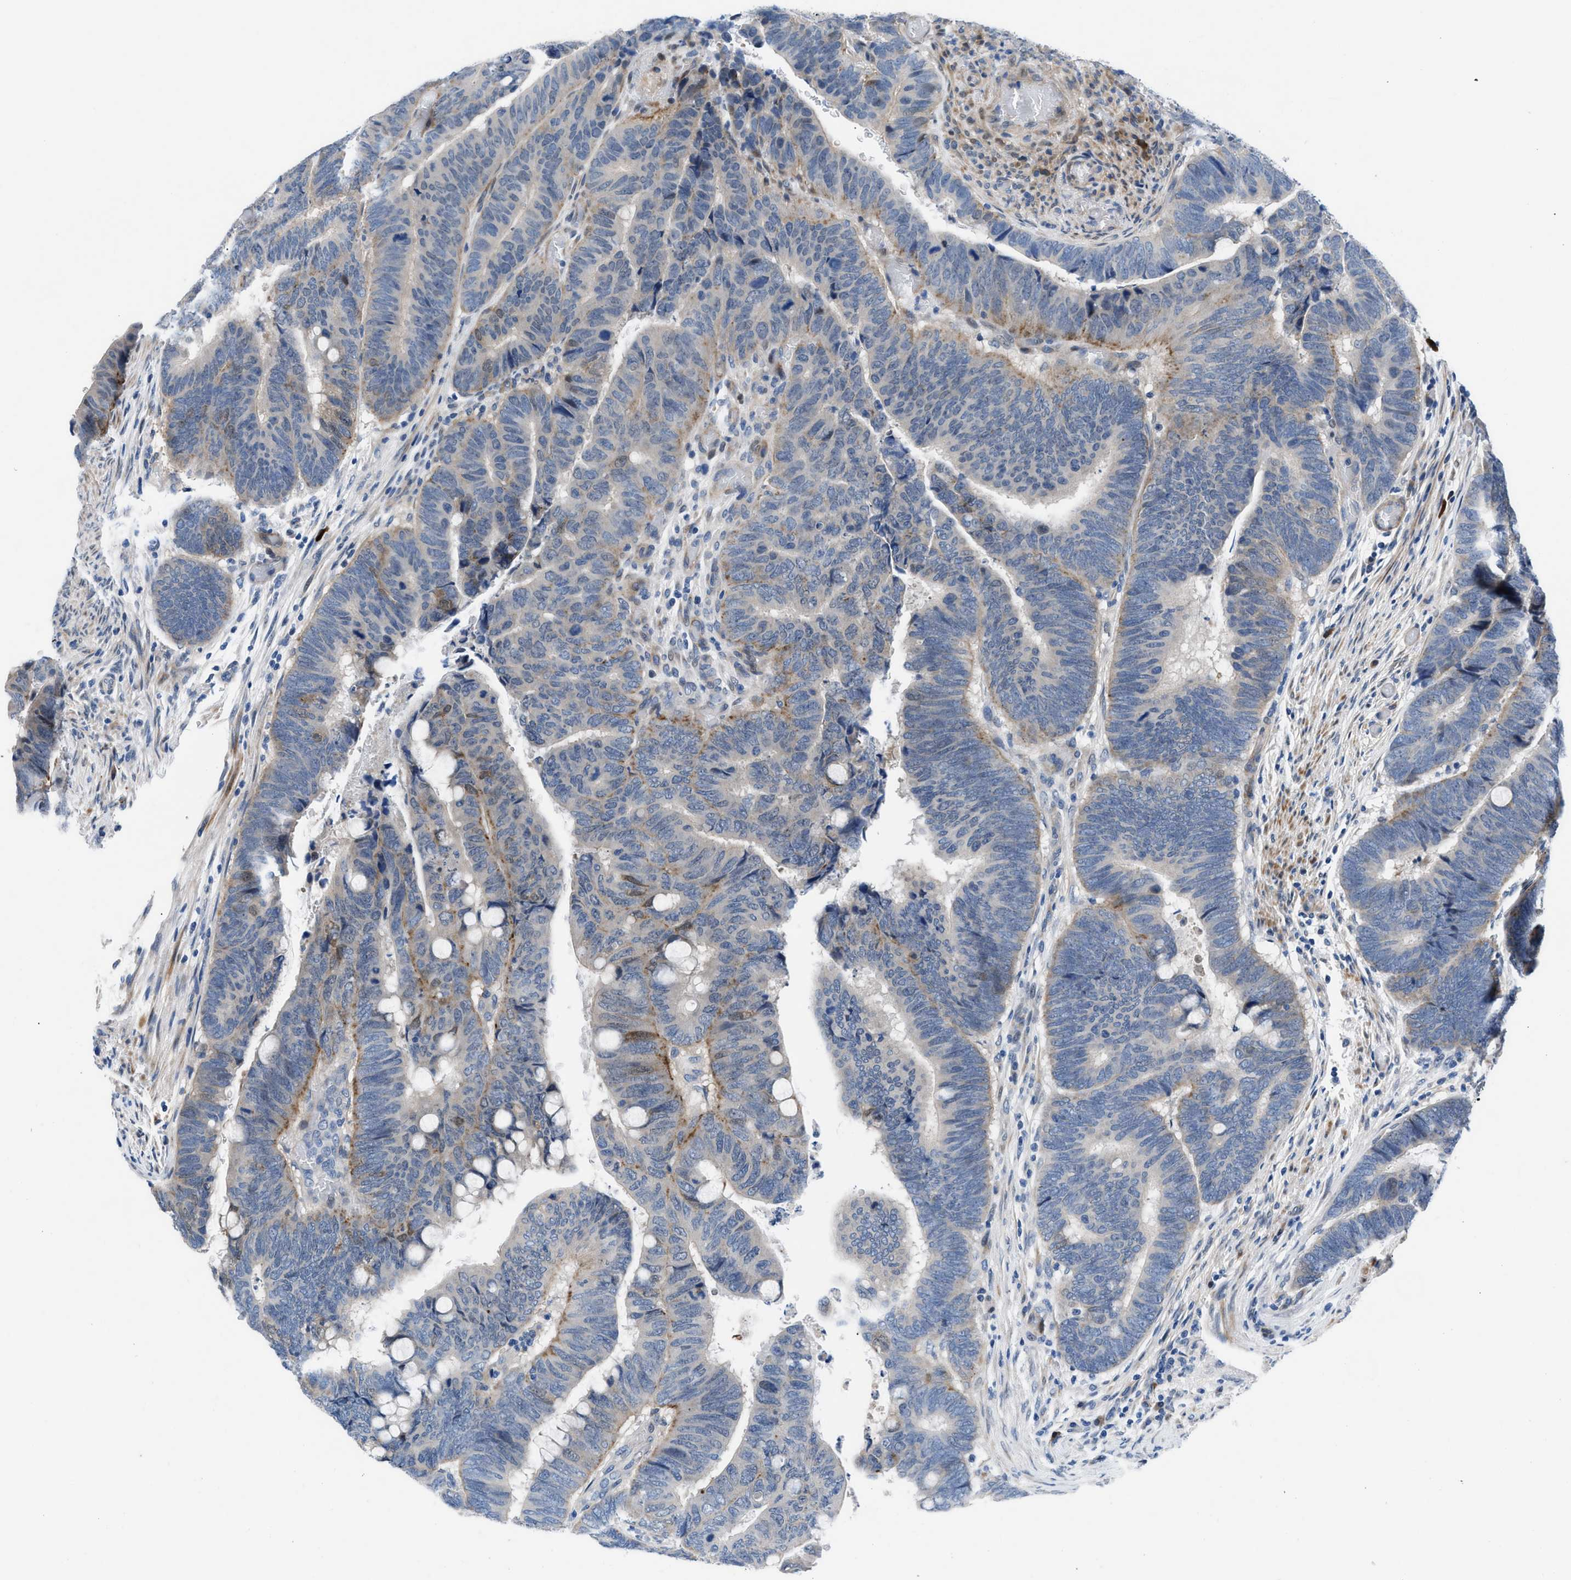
{"staining": {"intensity": "negative", "quantity": "none", "location": "none"}, "tissue": "colorectal cancer", "cell_type": "Tumor cells", "image_type": "cancer", "snomed": [{"axis": "morphology", "description": "Normal tissue, NOS"}, {"axis": "morphology", "description": "Adenocarcinoma, NOS"}, {"axis": "topography", "description": "Rectum"}], "caption": "This is a micrograph of IHC staining of colorectal cancer, which shows no staining in tumor cells. The staining was performed using DAB to visualize the protein expression in brown, while the nuclei were stained in blue with hematoxylin (Magnification: 20x).", "gene": "UAP1", "patient": {"sex": "male", "age": 92}}